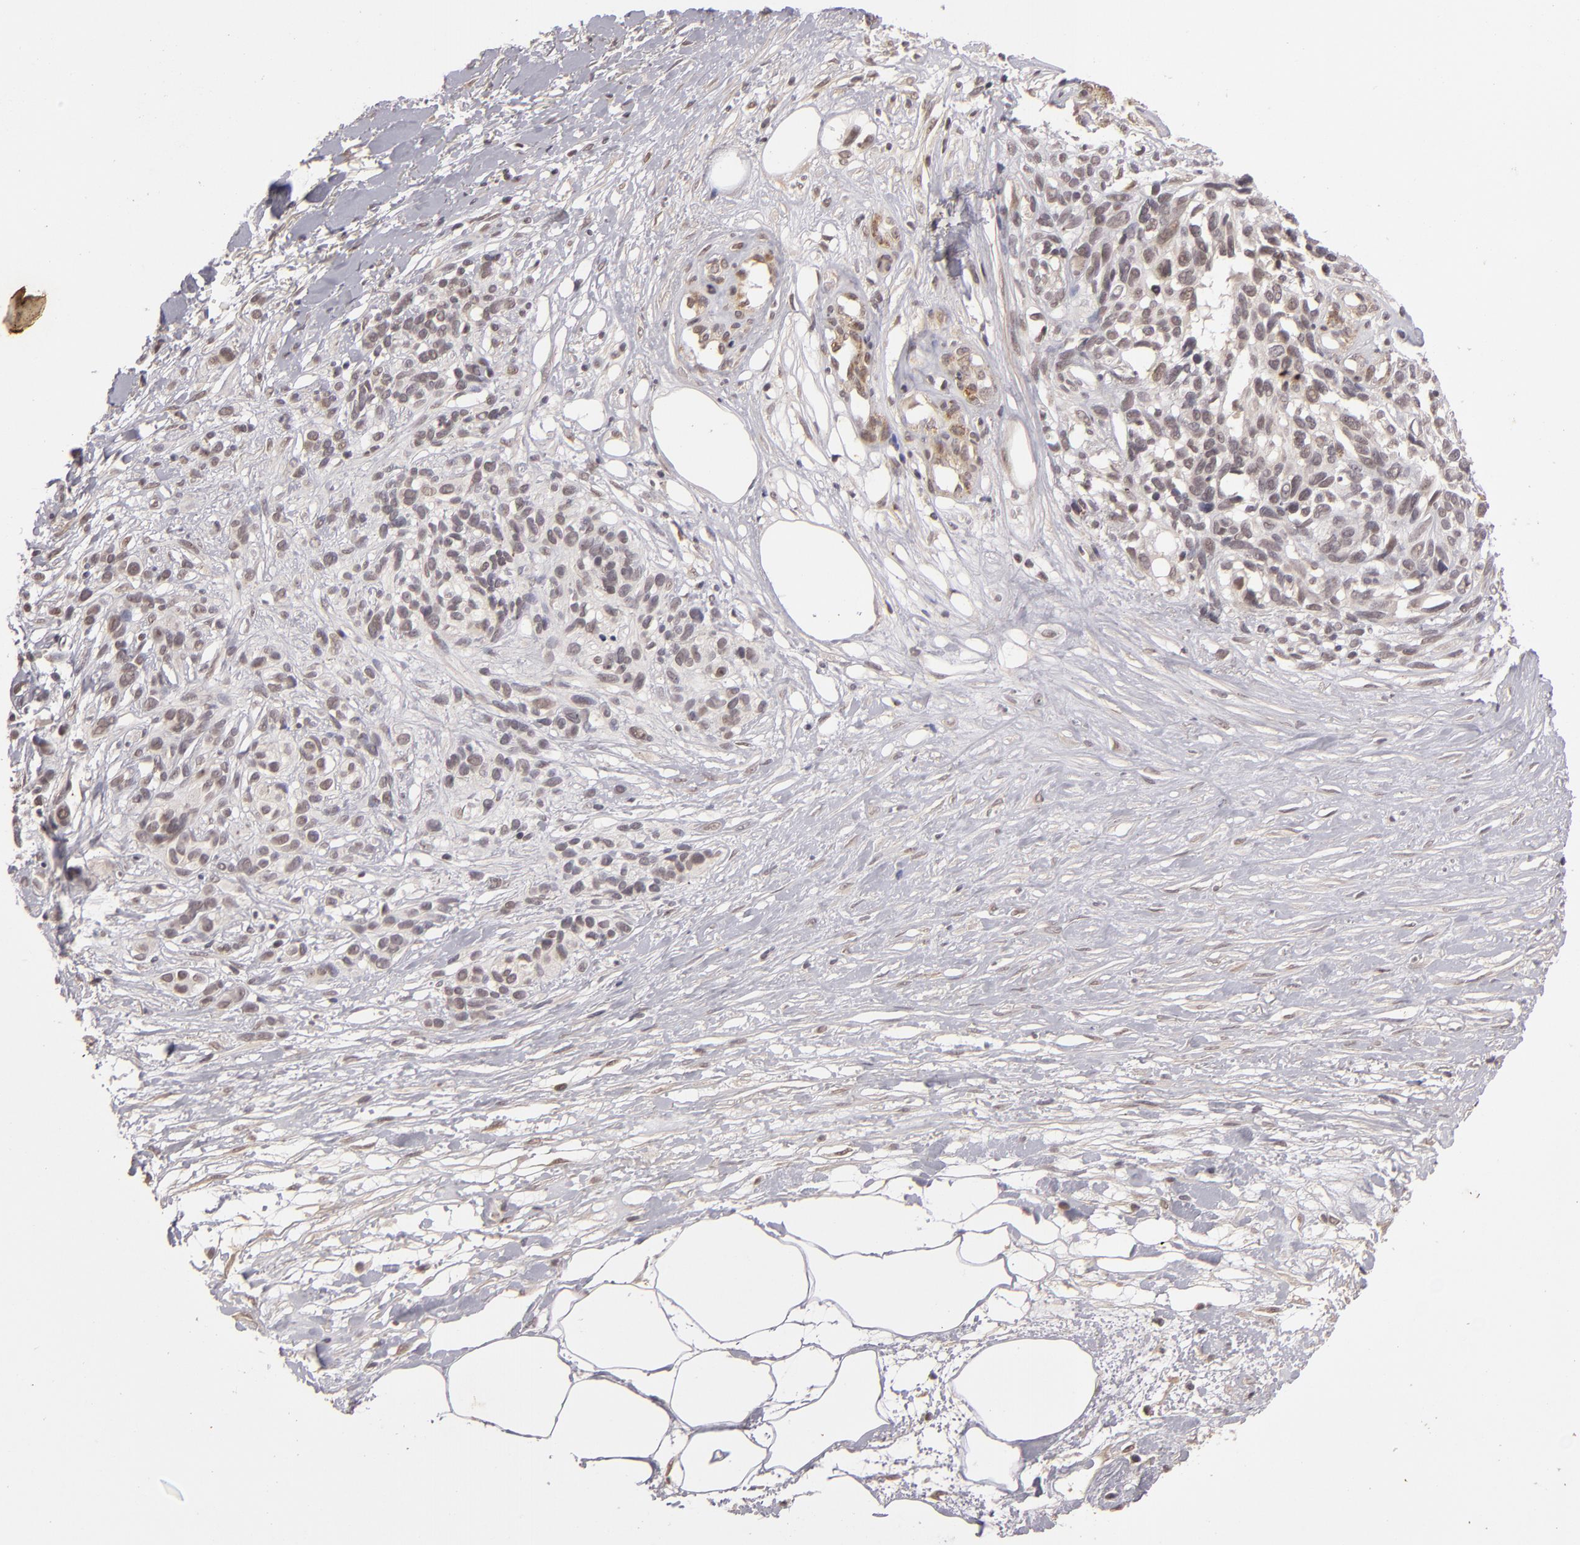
{"staining": {"intensity": "moderate", "quantity": "<25%", "location": "cytoplasmic/membranous"}, "tissue": "melanoma", "cell_type": "Tumor cells", "image_type": "cancer", "snomed": [{"axis": "morphology", "description": "Malignant melanoma, NOS"}, {"axis": "topography", "description": "Skin"}], "caption": "Immunohistochemistry micrograph of human malignant melanoma stained for a protein (brown), which demonstrates low levels of moderate cytoplasmic/membranous staining in approximately <25% of tumor cells.", "gene": "DFFA", "patient": {"sex": "female", "age": 85}}